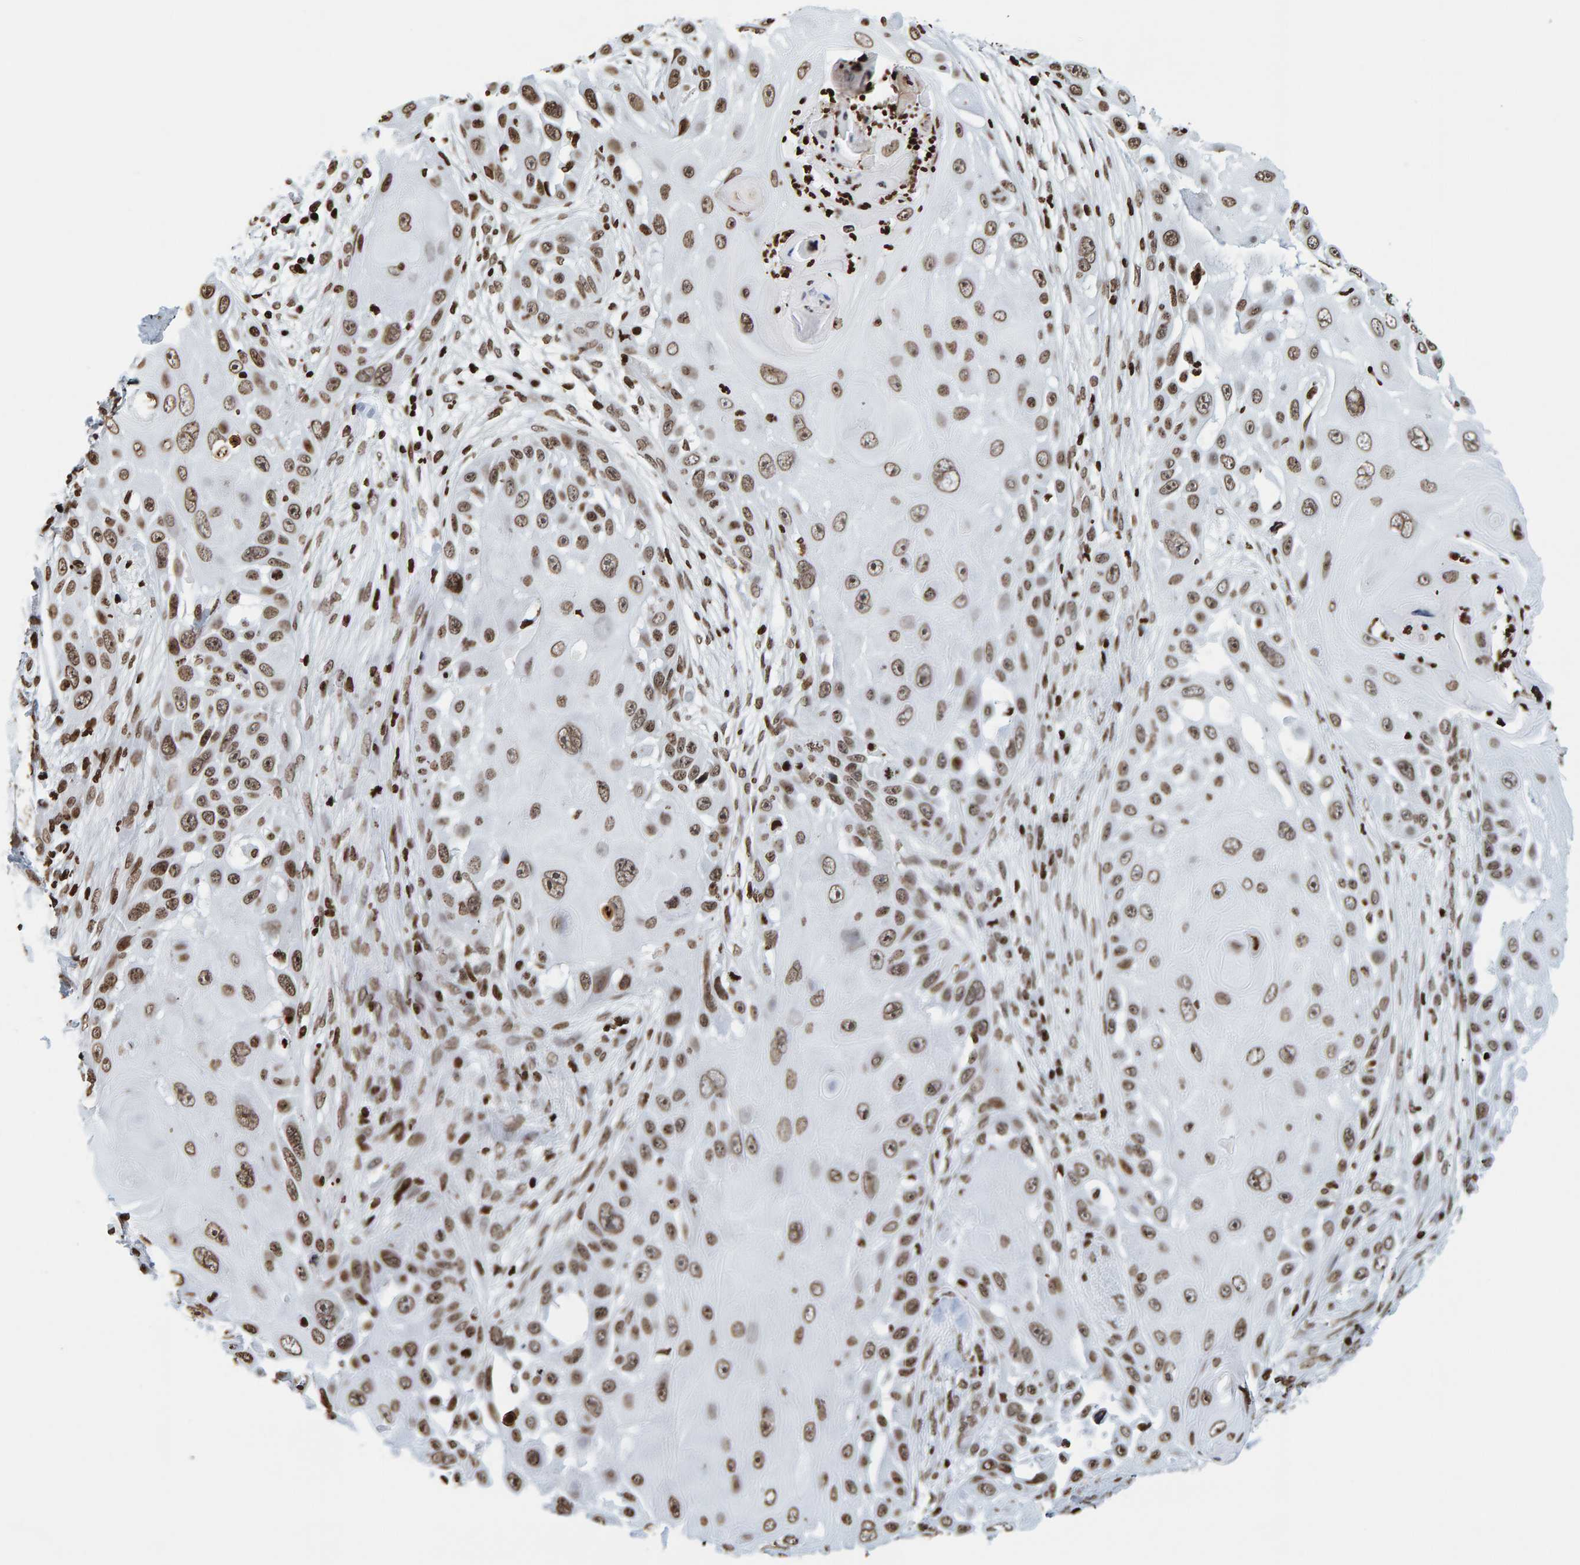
{"staining": {"intensity": "moderate", "quantity": ">75%", "location": "cytoplasmic/membranous,nuclear"}, "tissue": "skin cancer", "cell_type": "Tumor cells", "image_type": "cancer", "snomed": [{"axis": "morphology", "description": "Squamous cell carcinoma, NOS"}, {"axis": "topography", "description": "Skin"}], "caption": "Tumor cells show medium levels of moderate cytoplasmic/membranous and nuclear positivity in about >75% of cells in human skin cancer (squamous cell carcinoma).", "gene": "BRF2", "patient": {"sex": "female", "age": 44}}